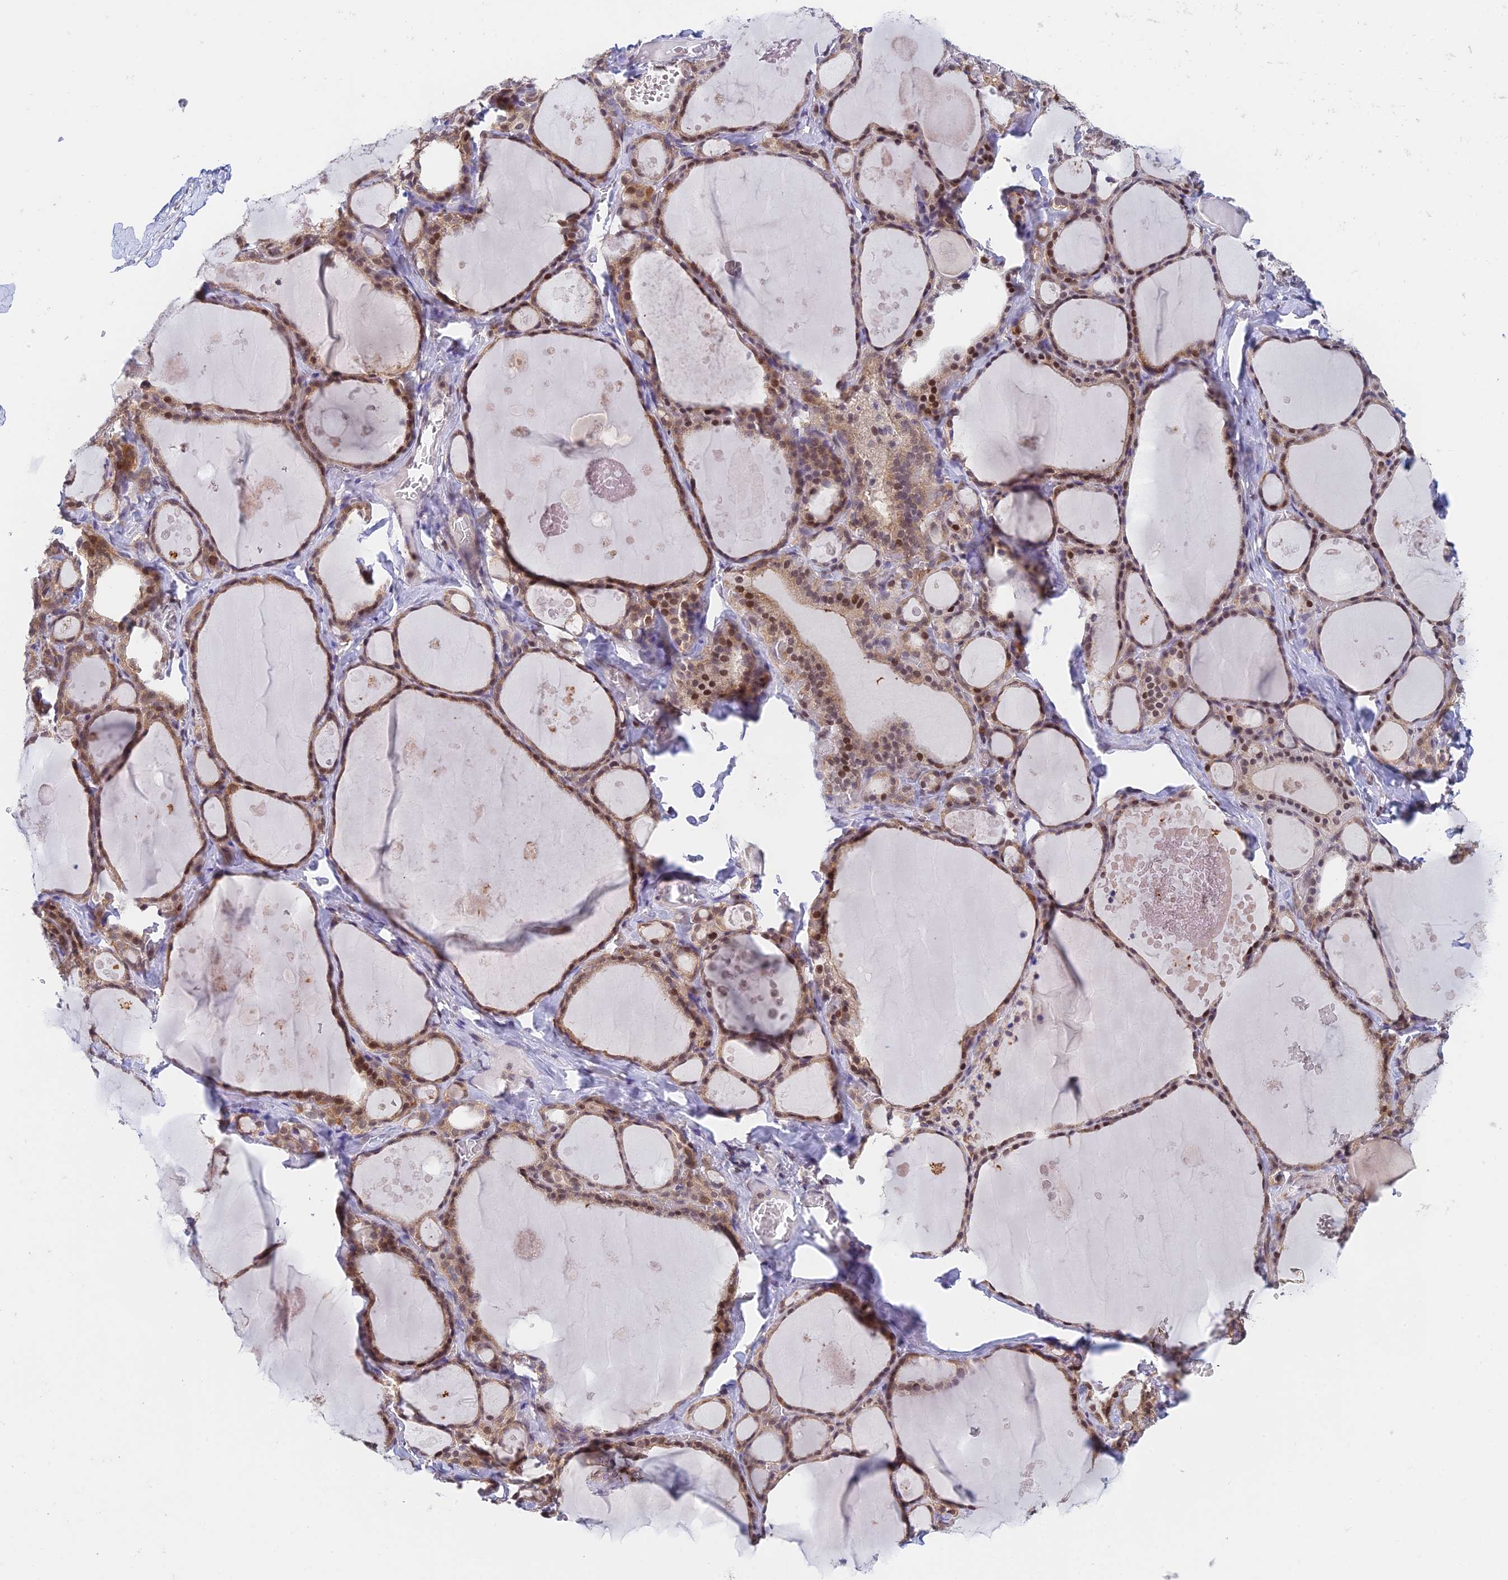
{"staining": {"intensity": "moderate", "quantity": ">75%", "location": "cytoplasmic/membranous,nuclear"}, "tissue": "thyroid gland", "cell_type": "Glandular cells", "image_type": "normal", "snomed": [{"axis": "morphology", "description": "Normal tissue, NOS"}, {"axis": "topography", "description": "Thyroid gland"}], "caption": "Protein staining reveals moderate cytoplasmic/membranous,nuclear expression in about >75% of glandular cells in benign thyroid gland.", "gene": "MRPL17", "patient": {"sex": "male", "age": 56}}